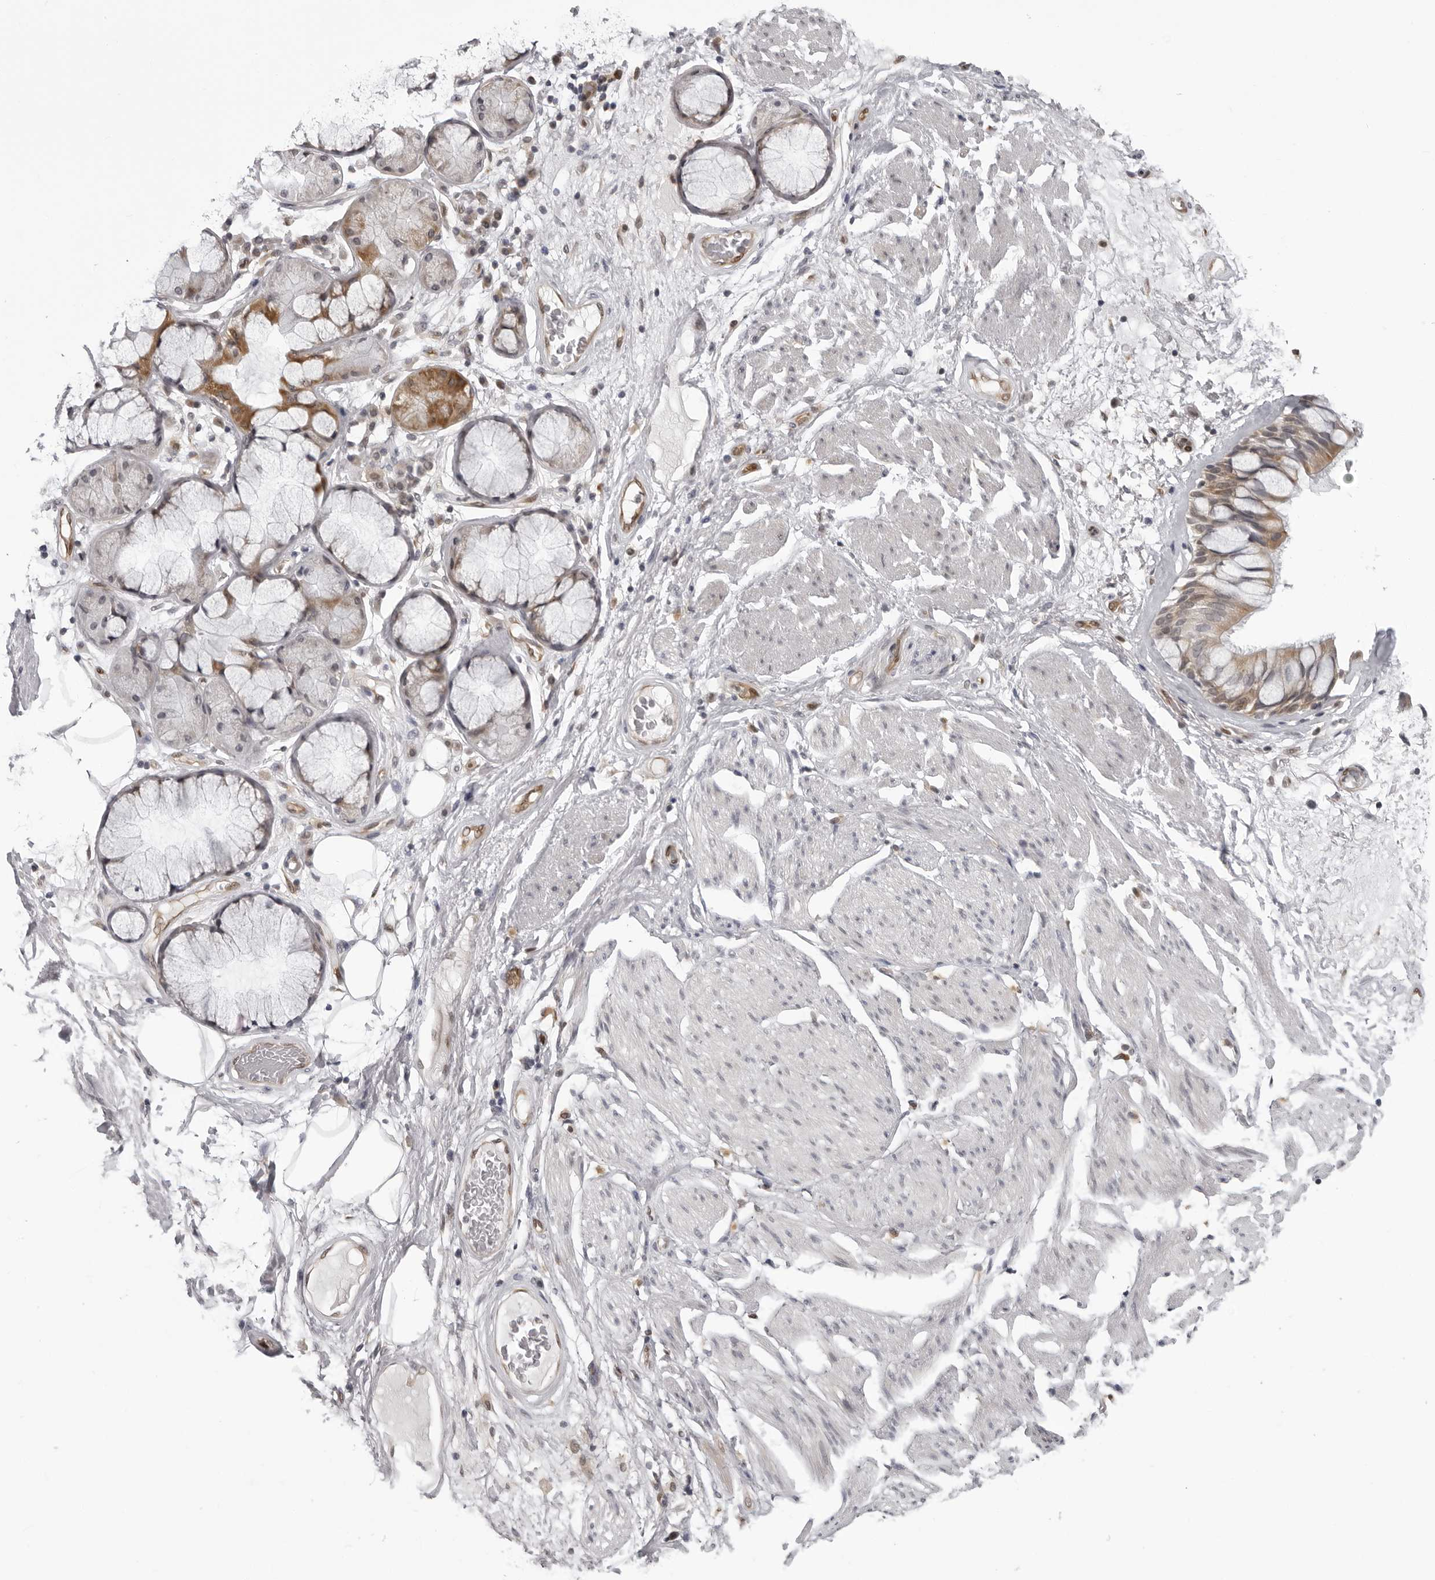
{"staining": {"intensity": "negative", "quantity": "none", "location": "none"}, "tissue": "adipose tissue", "cell_type": "Adipocytes", "image_type": "normal", "snomed": [{"axis": "morphology", "description": "Normal tissue, NOS"}, {"axis": "topography", "description": "Bronchus"}], "caption": "The IHC histopathology image has no significant positivity in adipocytes of adipose tissue. (DAB IHC with hematoxylin counter stain).", "gene": "MAPK12", "patient": {"sex": "male", "age": 66}}